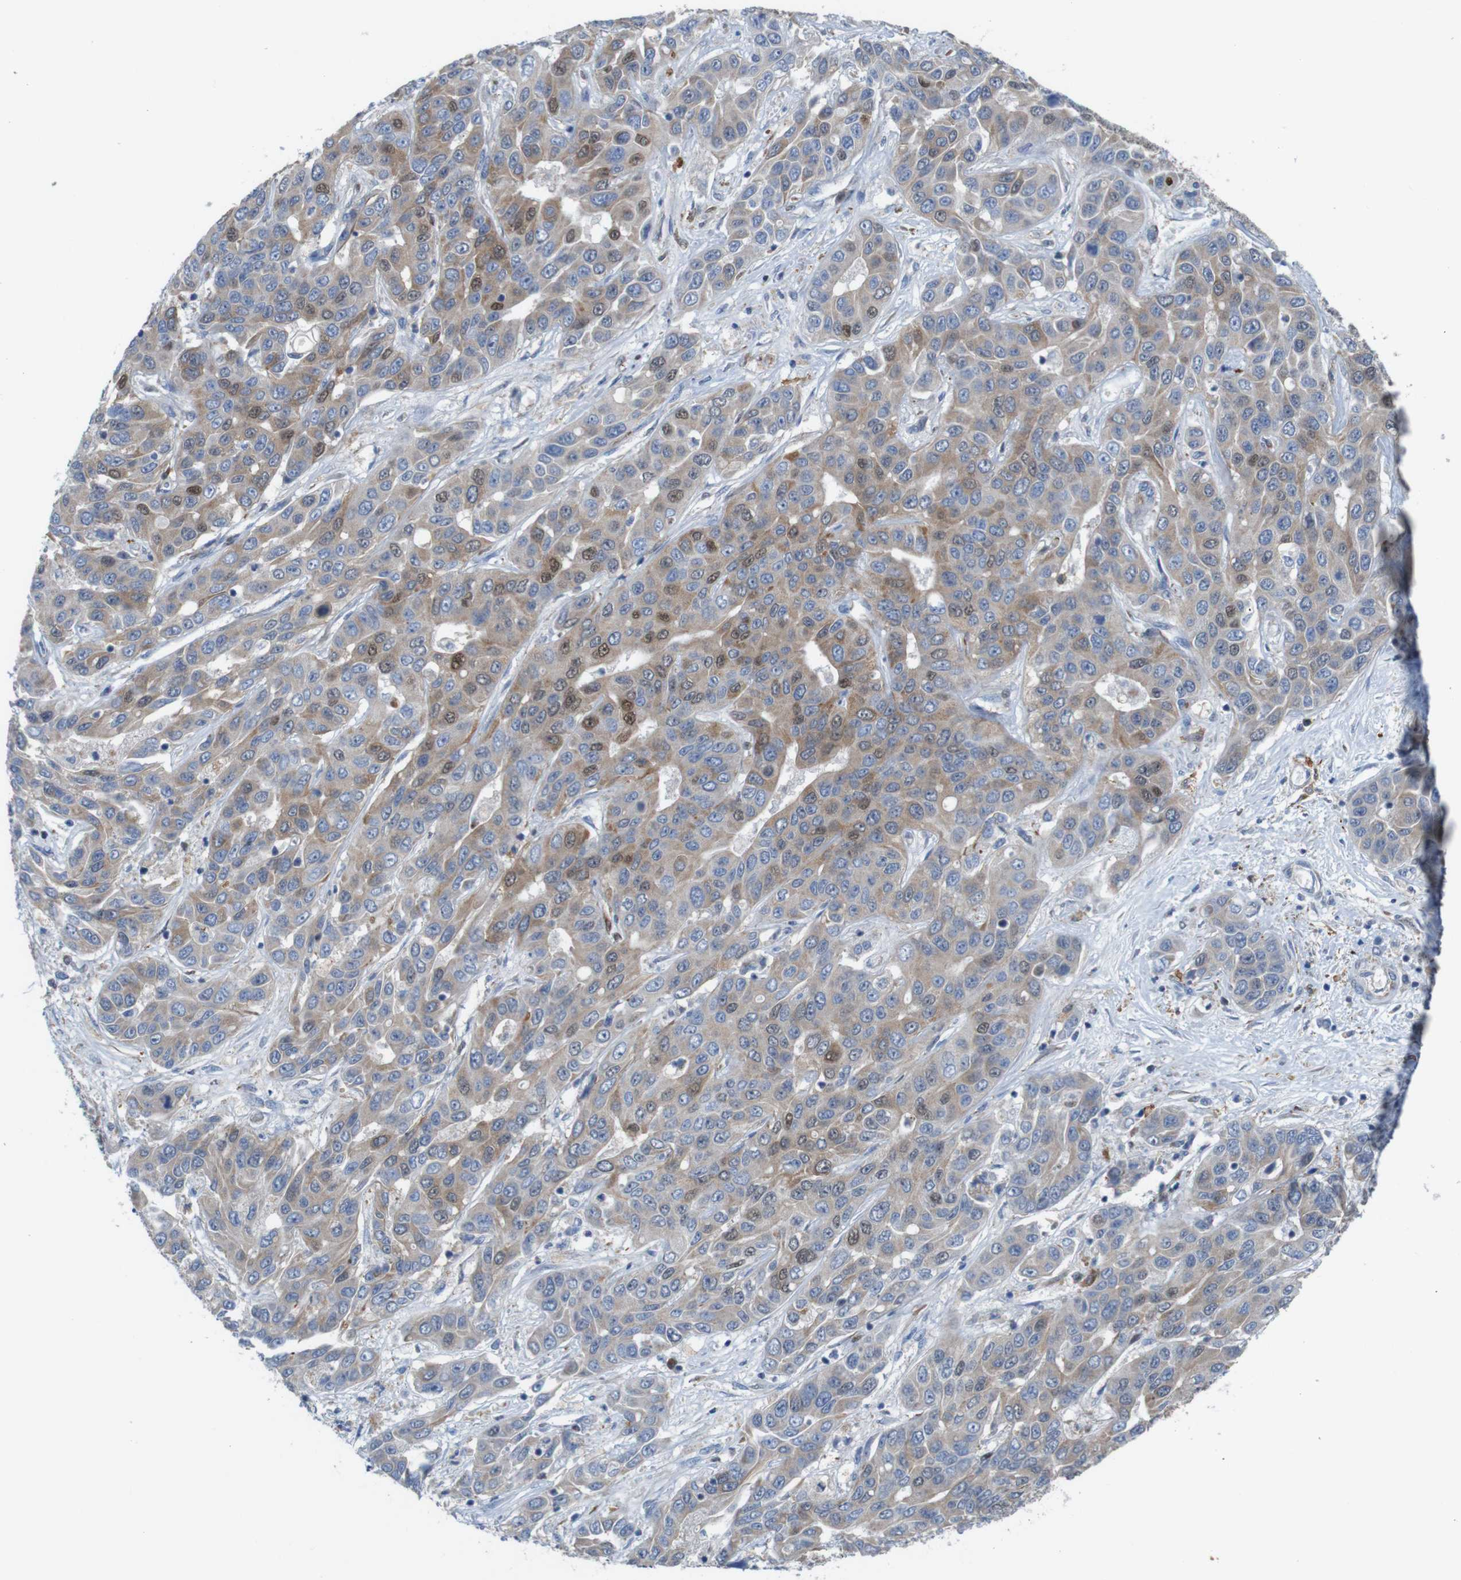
{"staining": {"intensity": "moderate", "quantity": "<25%", "location": "cytoplasmic/membranous,nuclear"}, "tissue": "liver cancer", "cell_type": "Tumor cells", "image_type": "cancer", "snomed": [{"axis": "morphology", "description": "Cholangiocarcinoma"}, {"axis": "topography", "description": "Liver"}], "caption": "Moderate cytoplasmic/membranous and nuclear staining is identified in about <25% of tumor cells in liver cancer (cholangiocarcinoma). (Brightfield microscopy of DAB IHC at high magnification).", "gene": "PTGER4", "patient": {"sex": "female", "age": 52}}